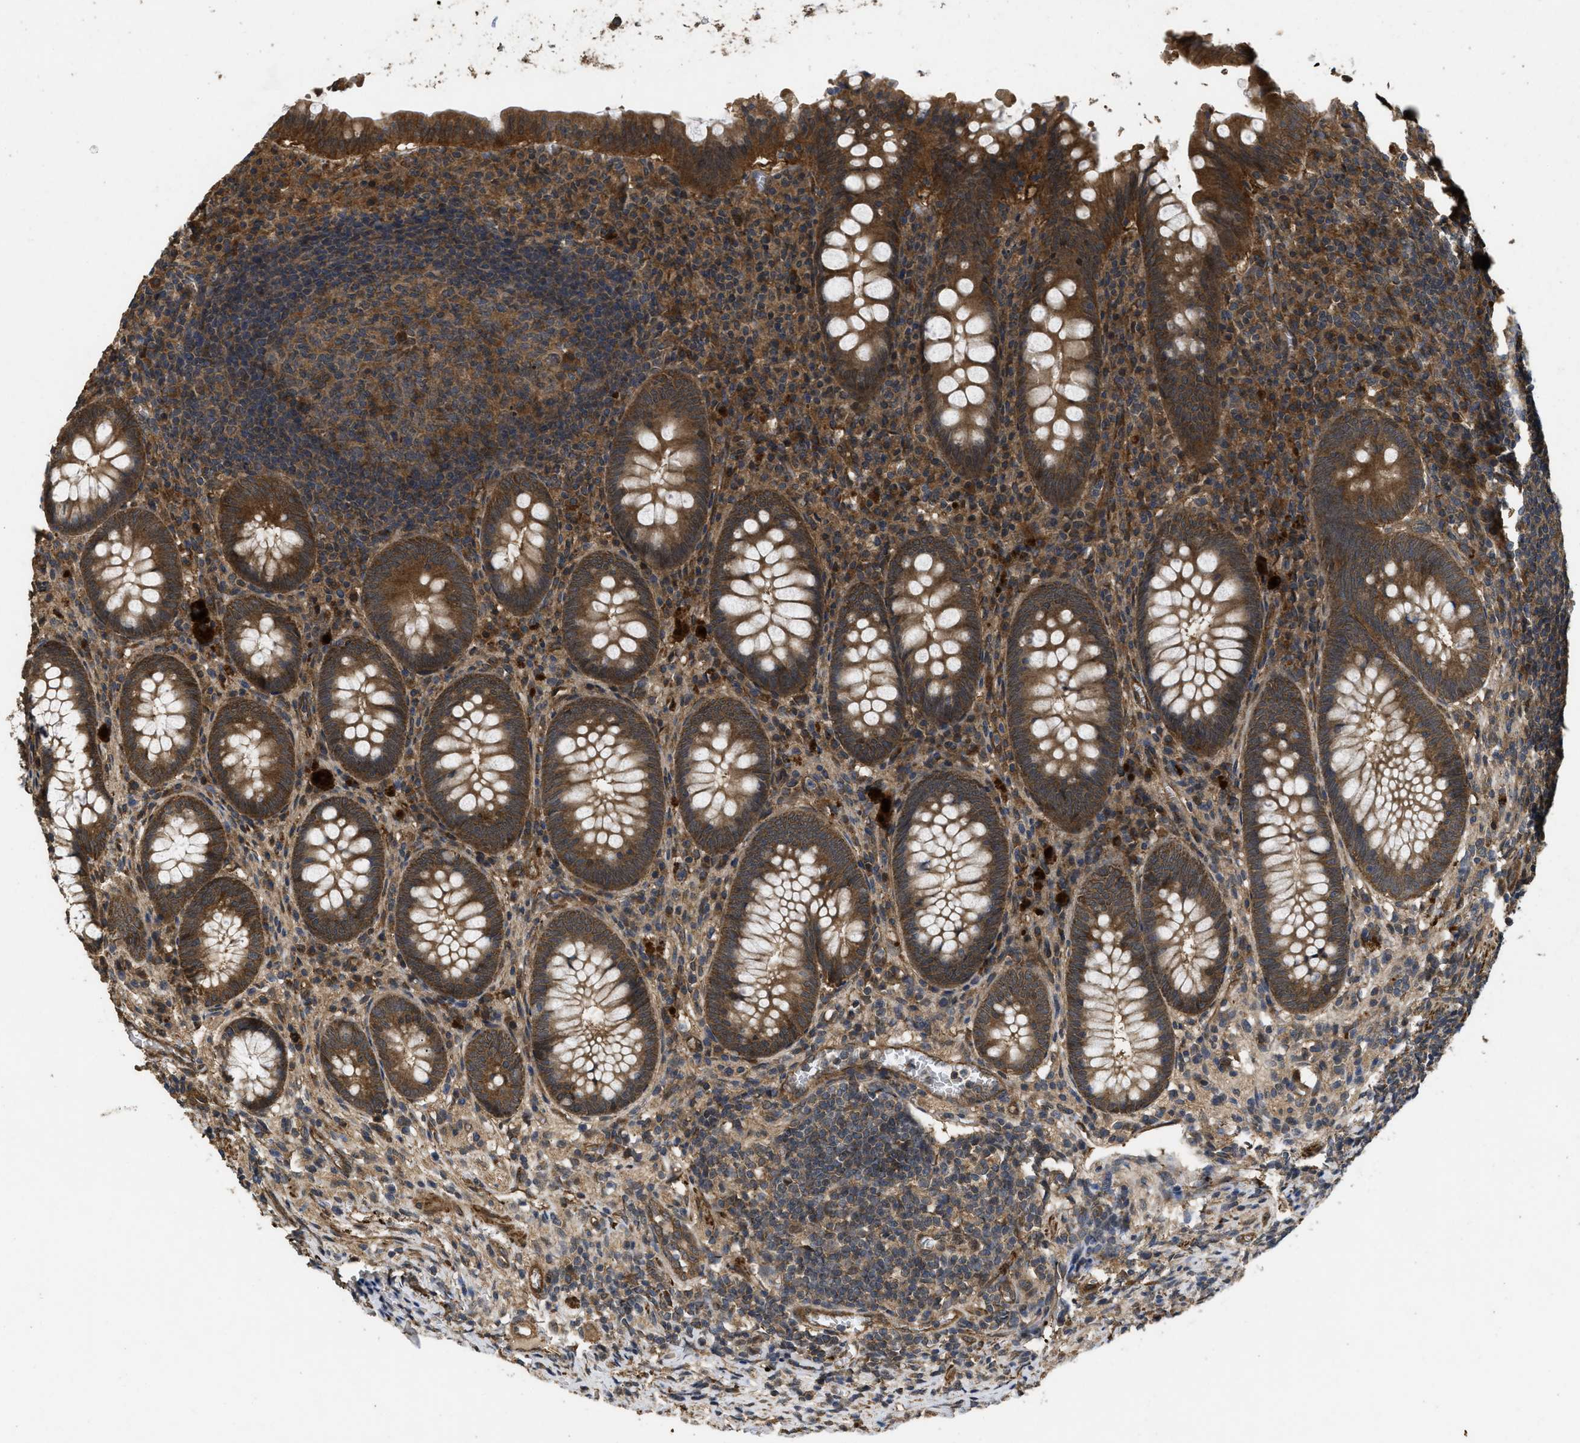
{"staining": {"intensity": "strong", "quantity": ">75%", "location": "cytoplasmic/membranous"}, "tissue": "appendix", "cell_type": "Glandular cells", "image_type": "normal", "snomed": [{"axis": "morphology", "description": "Normal tissue, NOS"}, {"axis": "topography", "description": "Appendix"}], "caption": "Normal appendix was stained to show a protein in brown. There is high levels of strong cytoplasmic/membranous positivity in about >75% of glandular cells. Using DAB (brown) and hematoxylin (blue) stains, captured at high magnification using brightfield microscopy.", "gene": "FZD6", "patient": {"sex": "male", "age": 56}}